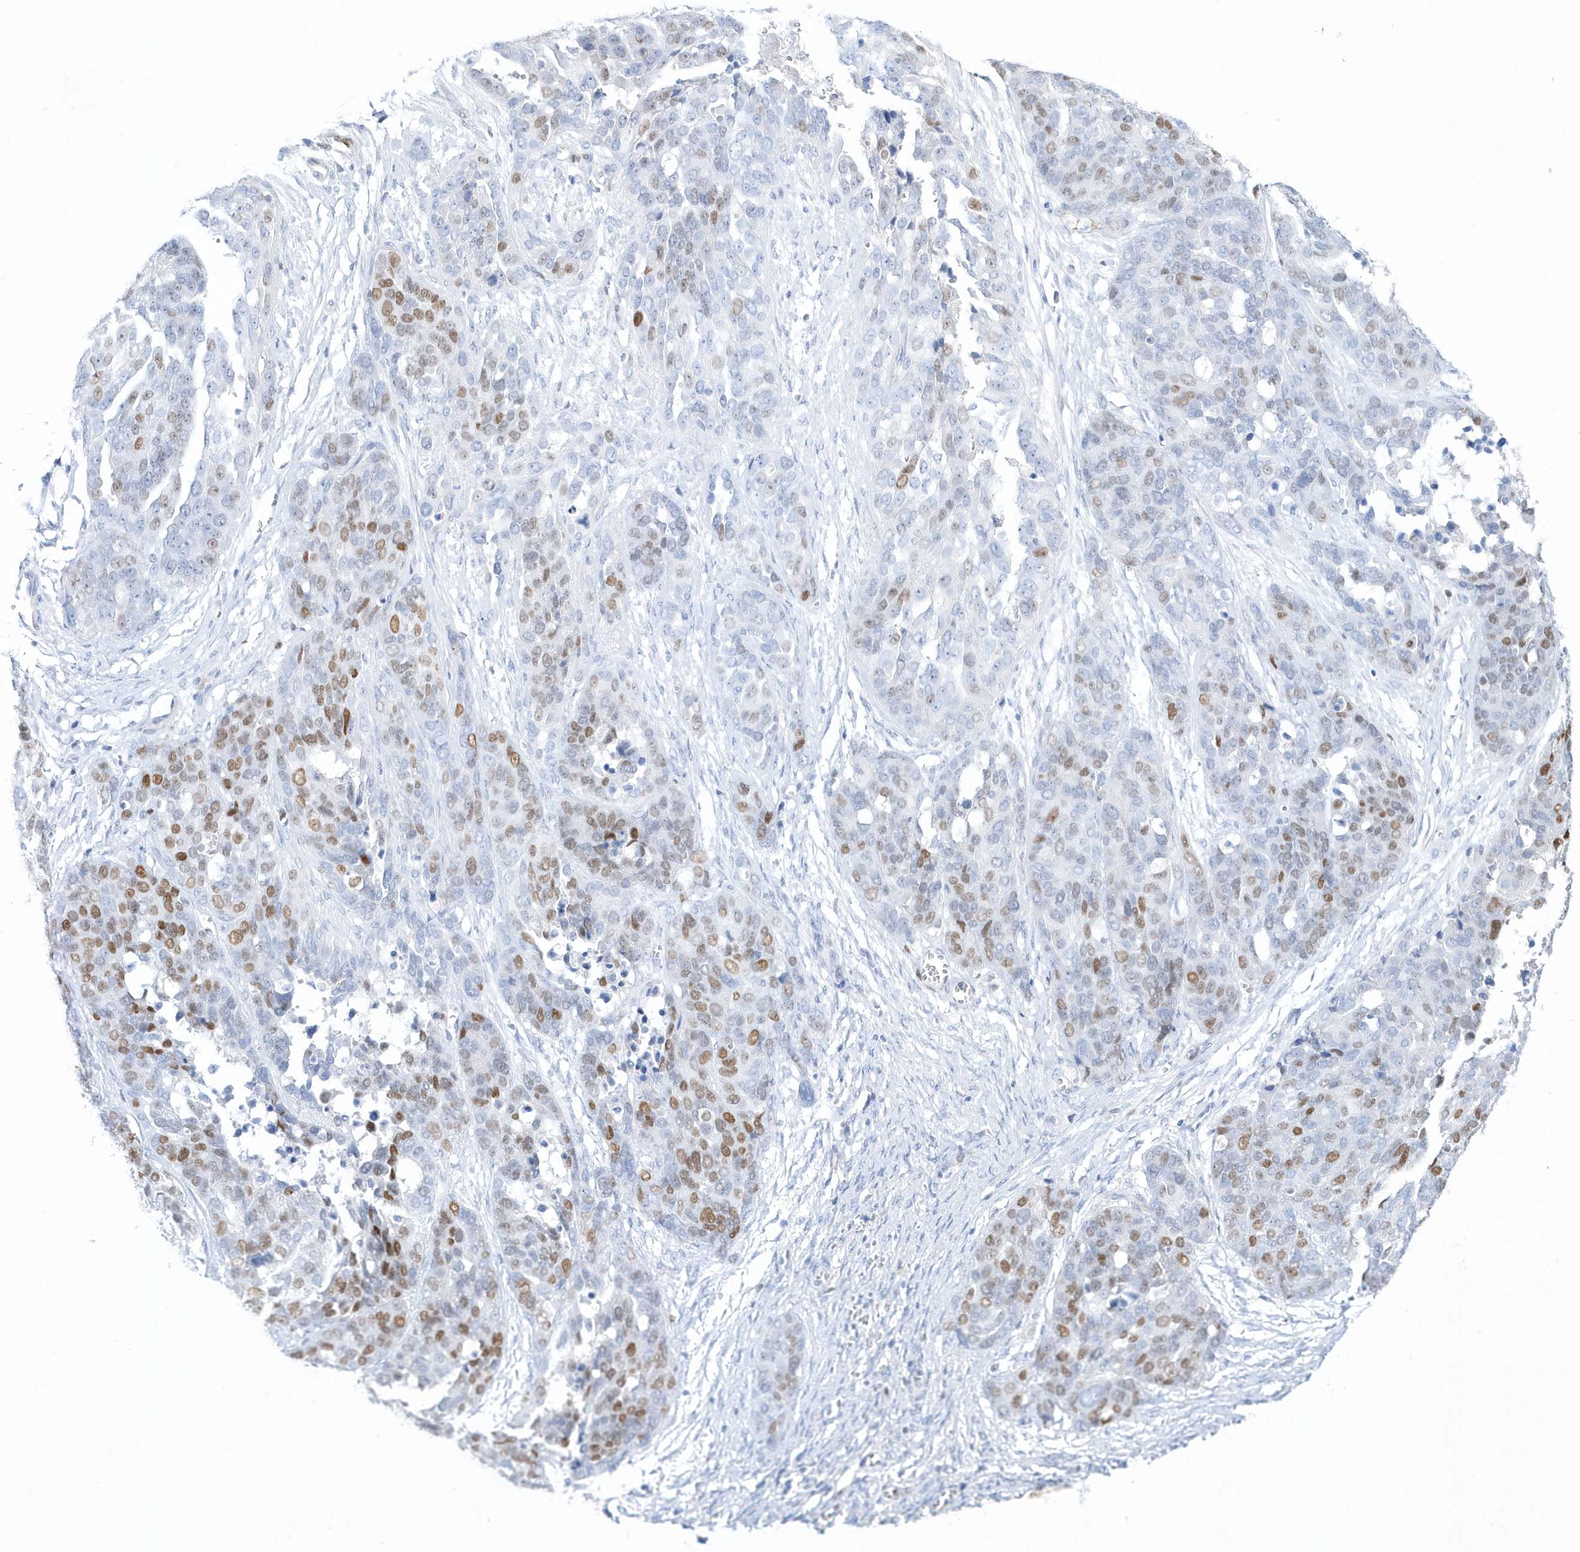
{"staining": {"intensity": "moderate", "quantity": "25%-75%", "location": "nuclear"}, "tissue": "ovarian cancer", "cell_type": "Tumor cells", "image_type": "cancer", "snomed": [{"axis": "morphology", "description": "Cystadenocarcinoma, serous, NOS"}, {"axis": "topography", "description": "Ovary"}], "caption": "Approximately 25%-75% of tumor cells in ovarian cancer (serous cystadenocarcinoma) reveal moderate nuclear protein positivity as visualized by brown immunohistochemical staining.", "gene": "TMCO6", "patient": {"sex": "female", "age": 44}}